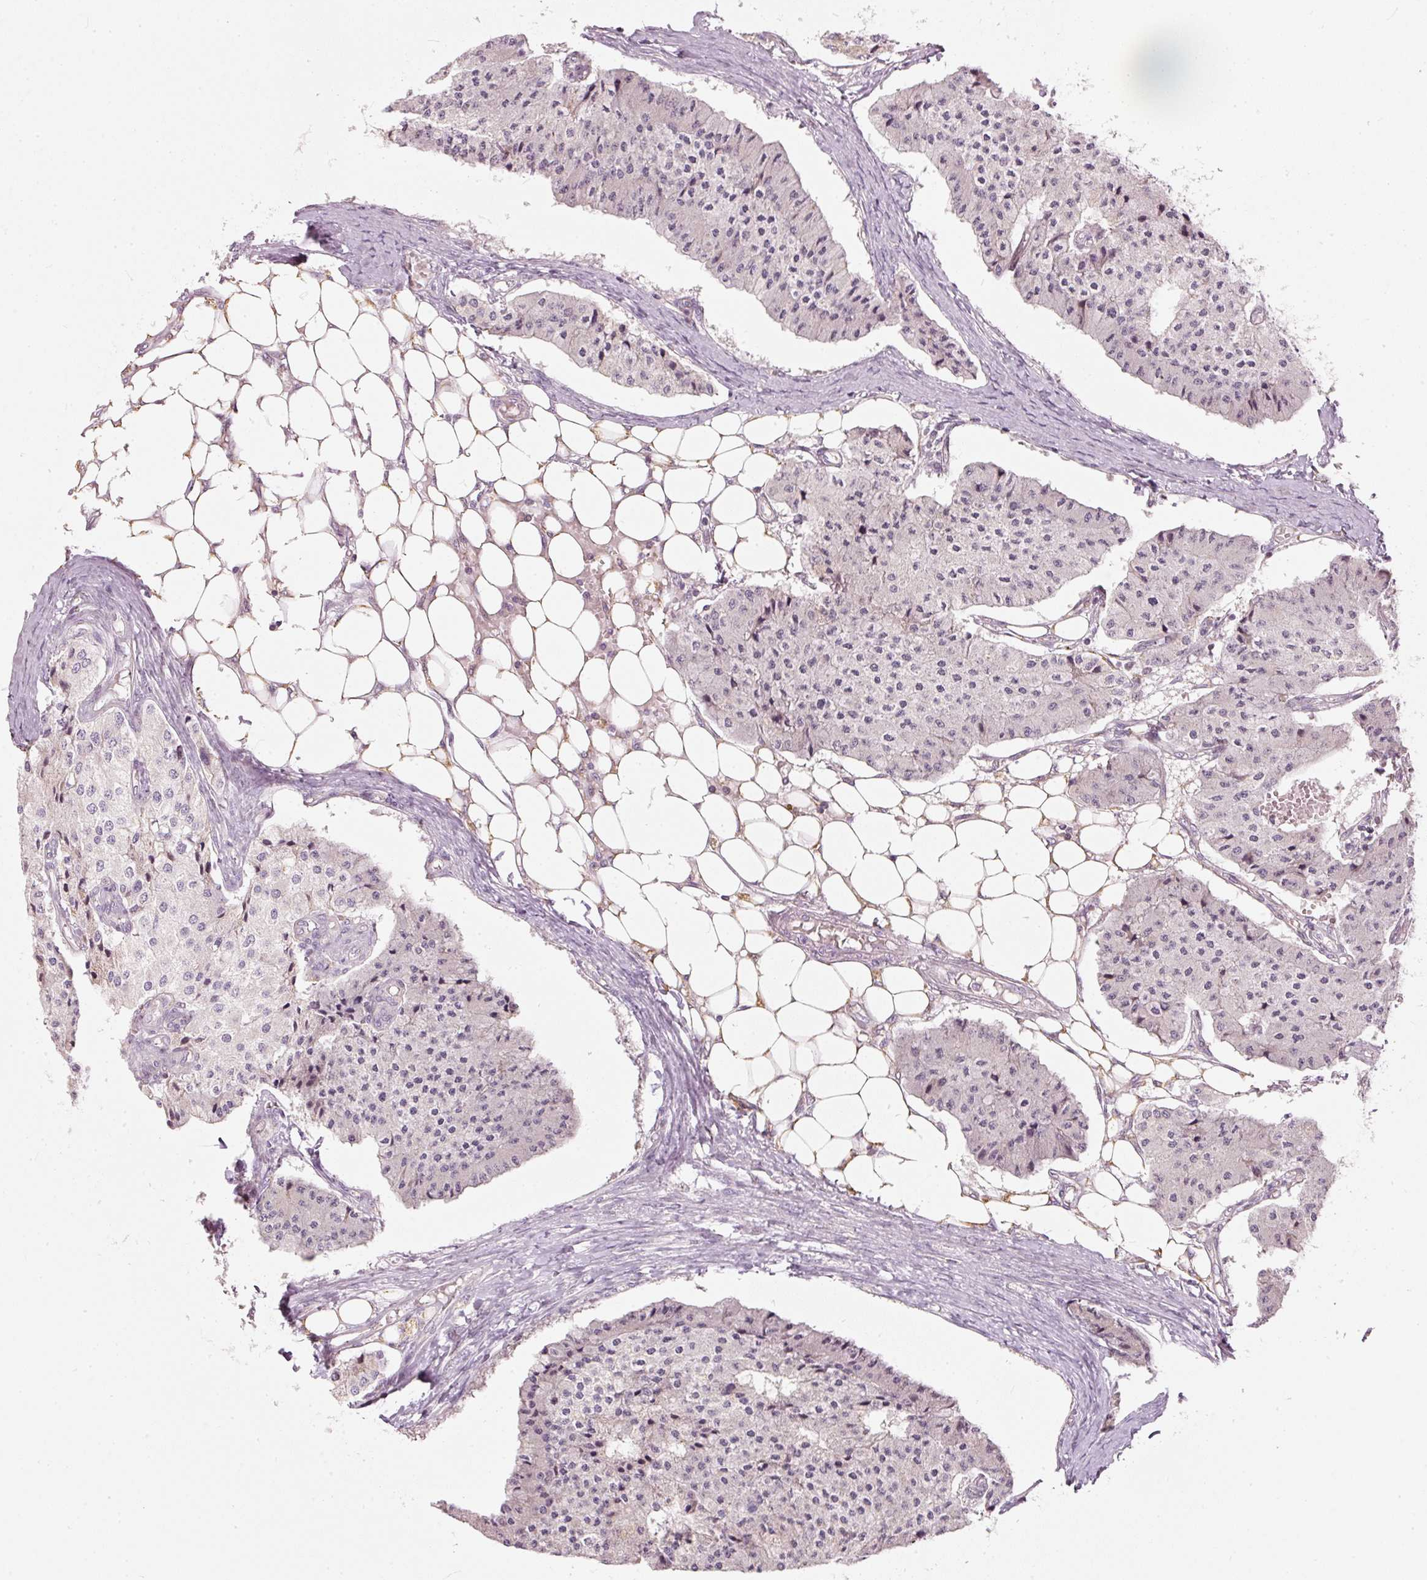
{"staining": {"intensity": "negative", "quantity": "none", "location": "none"}, "tissue": "carcinoid", "cell_type": "Tumor cells", "image_type": "cancer", "snomed": [{"axis": "morphology", "description": "Carcinoid, malignant, NOS"}, {"axis": "topography", "description": "Colon"}], "caption": "A micrograph of carcinoid stained for a protein reveals no brown staining in tumor cells.", "gene": "RNF39", "patient": {"sex": "female", "age": 52}}